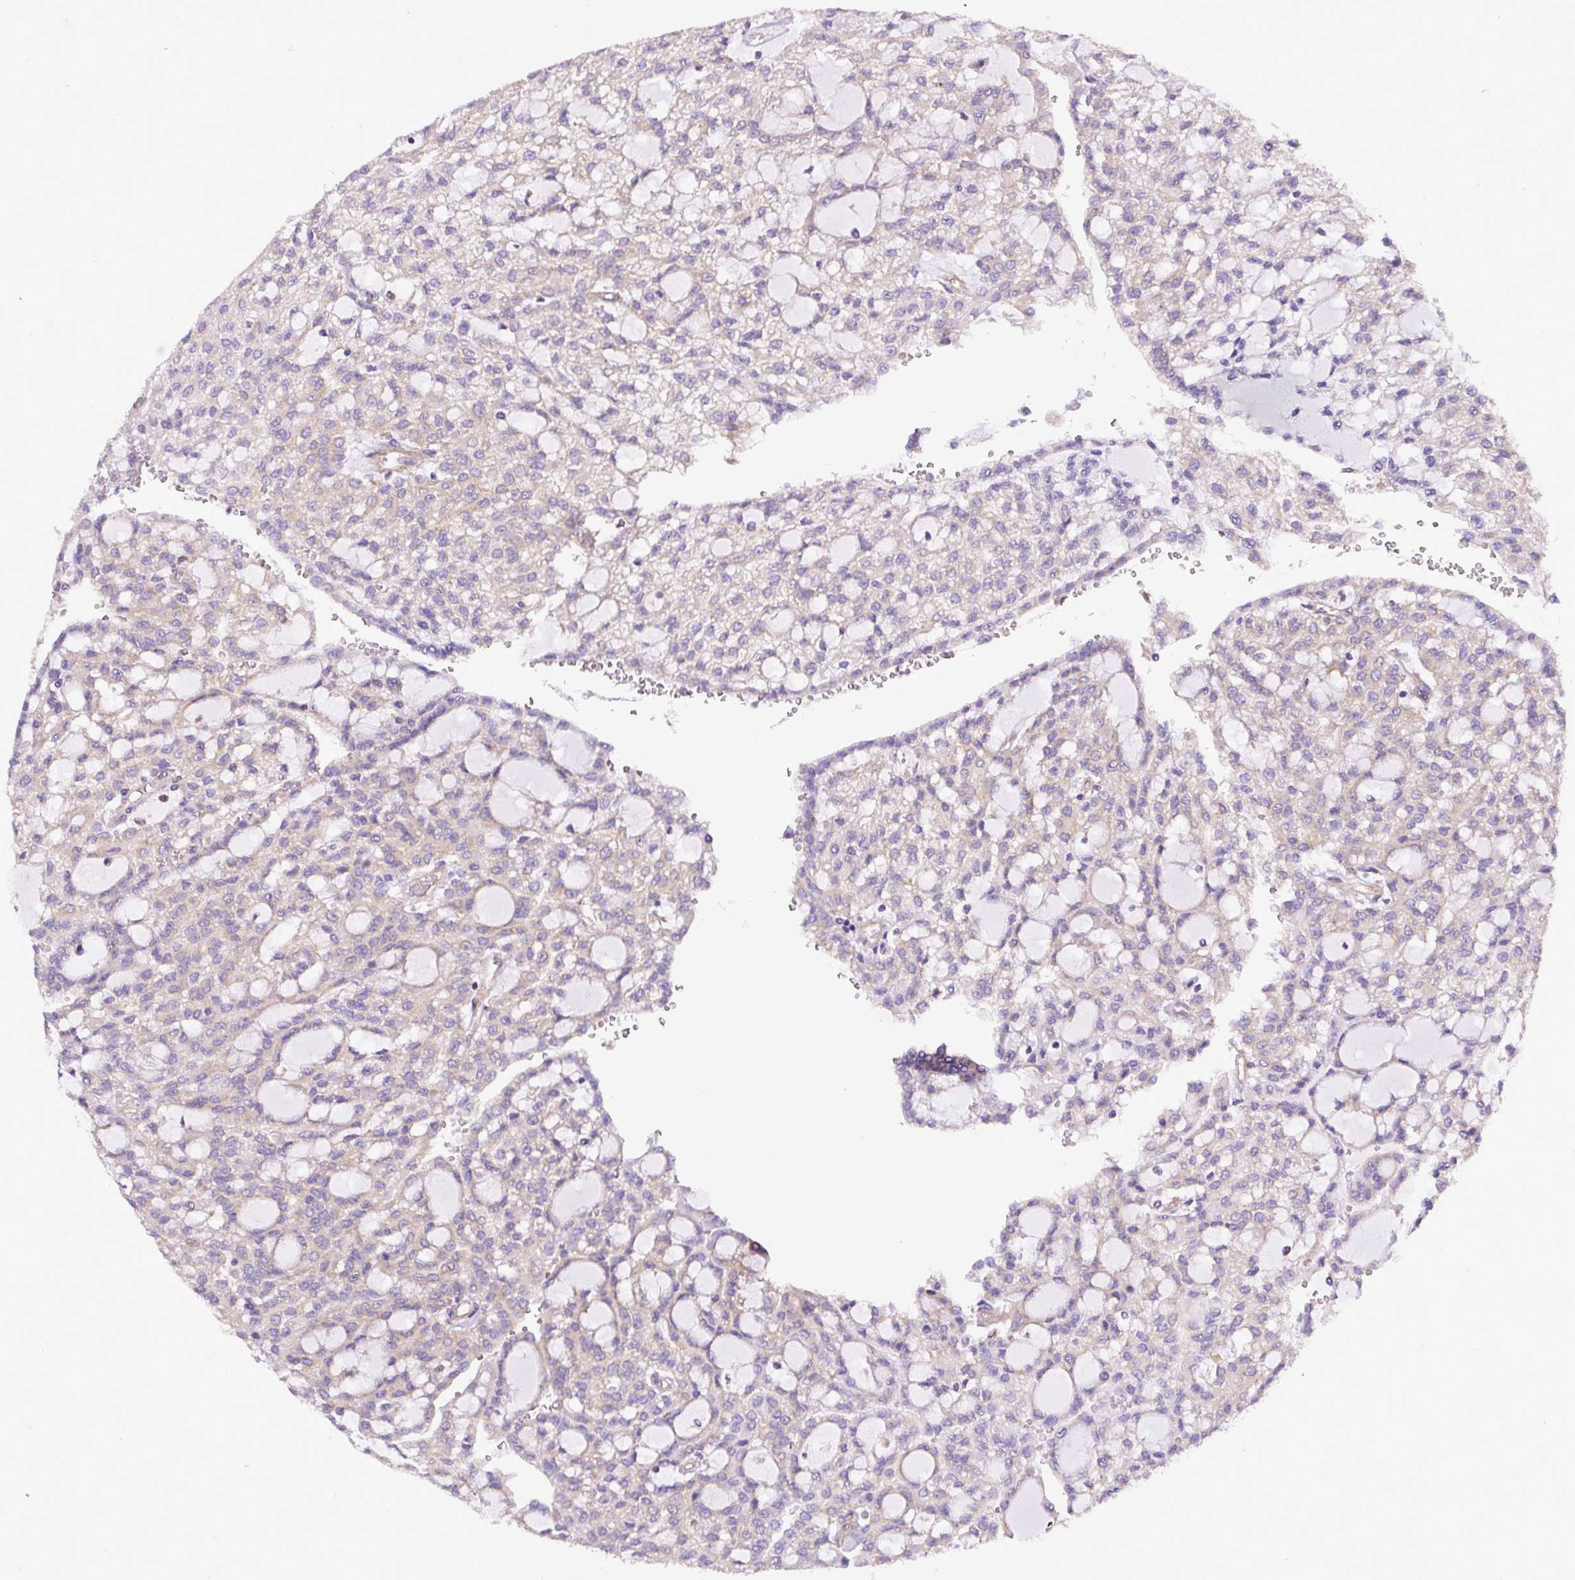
{"staining": {"intensity": "negative", "quantity": "none", "location": "none"}, "tissue": "renal cancer", "cell_type": "Tumor cells", "image_type": "cancer", "snomed": [{"axis": "morphology", "description": "Adenocarcinoma, NOS"}, {"axis": "topography", "description": "Kidney"}], "caption": "This is an IHC image of renal cancer. There is no staining in tumor cells.", "gene": "DCTN1", "patient": {"sex": "male", "age": 63}}